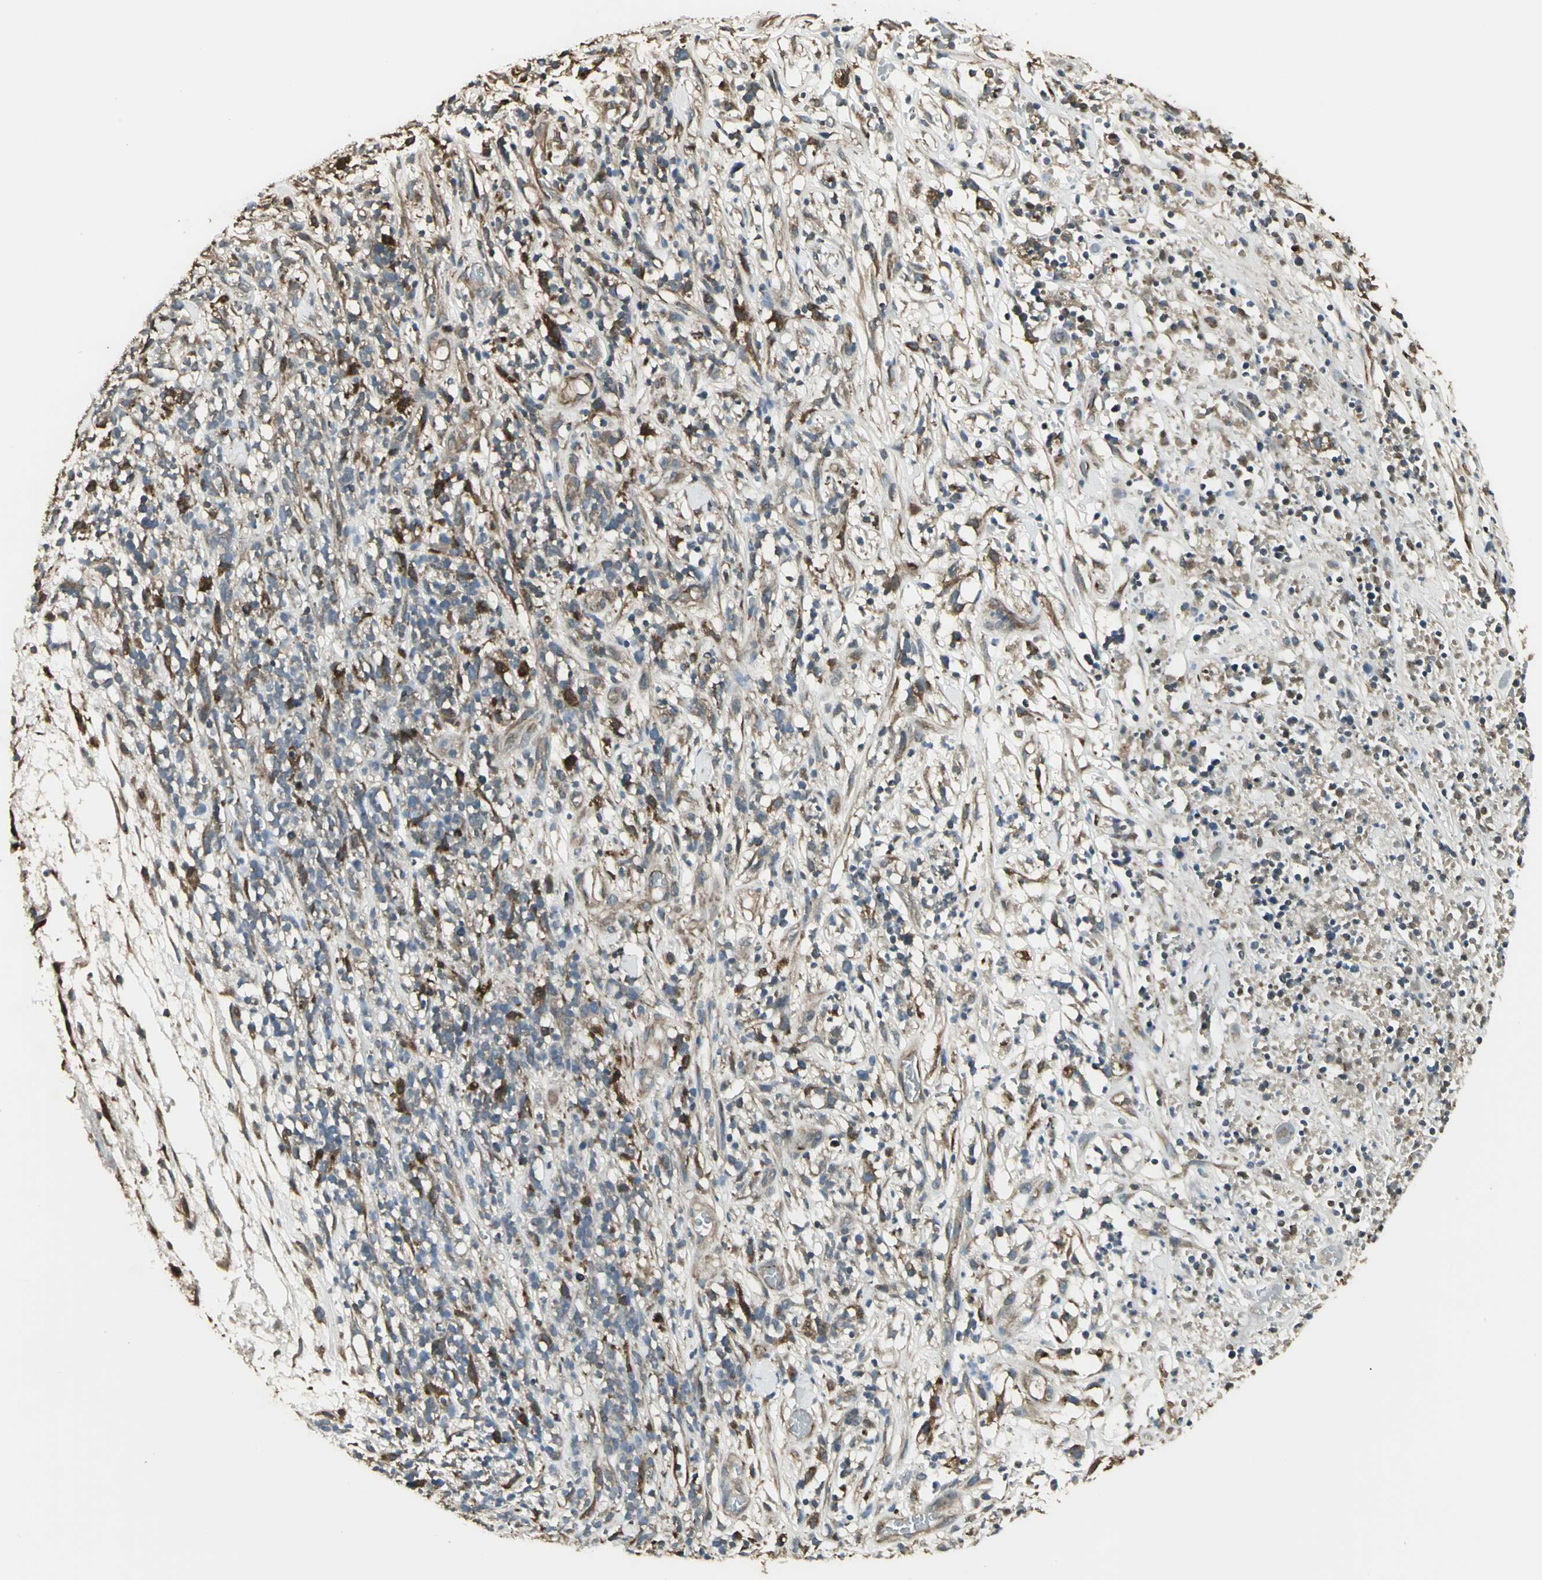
{"staining": {"intensity": "moderate", "quantity": ">75%", "location": "cytoplasmic/membranous"}, "tissue": "lymphoma", "cell_type": "Tumor cells", "image_type": "cancer", "snomed": [{"axis": "morphology", "description": "Malignant lymphoma, non-Hodgkin's type, High grade"}, {"axis": "topography", "description": "Lymph node"}], "caption": "This photomicrograph exhibits immunohistochemistry staining of human lymphoma, with medium moderate cytoplasmic/membranous staining in about >75% of tumor cells.", "gene": "PRXL2B", "patient": {"sex": "female", "age": 73}}